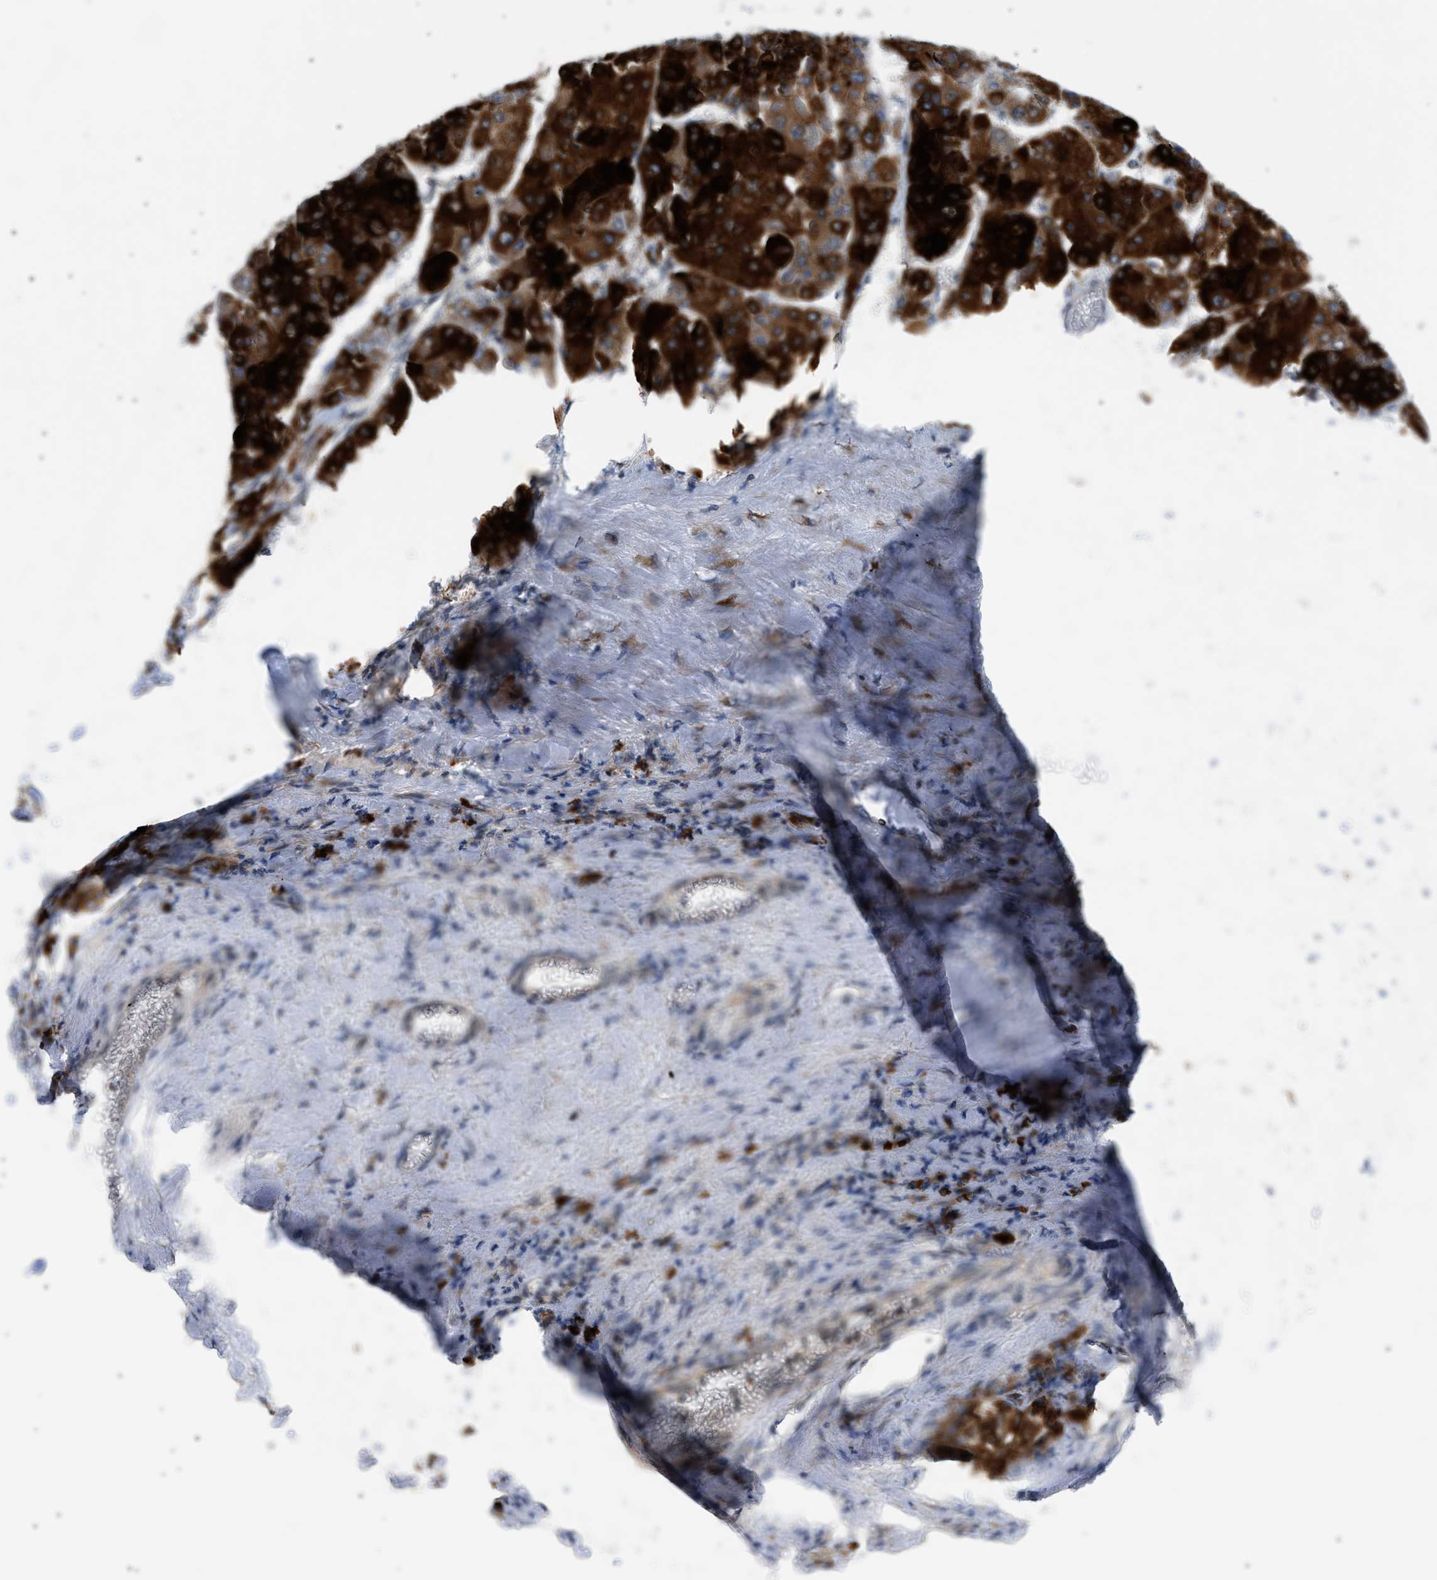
{"staining": {"intensity": "strong", "quantity": ">75%", "location": "cytoplasmic/membranous"}, "tissue": "liver cancer", "cell_type": "Tumor cells", "image_type": "cancer", "snomed": [{"axis": "morphology", "description": "Carcinoma, Hepatocellular, NOS"}, {"axis": "topography", "description": "Liver"}], "caption": "Protein expression analysis of liver hepatocellular carcinoma shows strong cytoplasmic/membranous staining in about >75% of tumor cells.", "gene": "DERL1", "patient": {"sex": "female", "age": 73}}